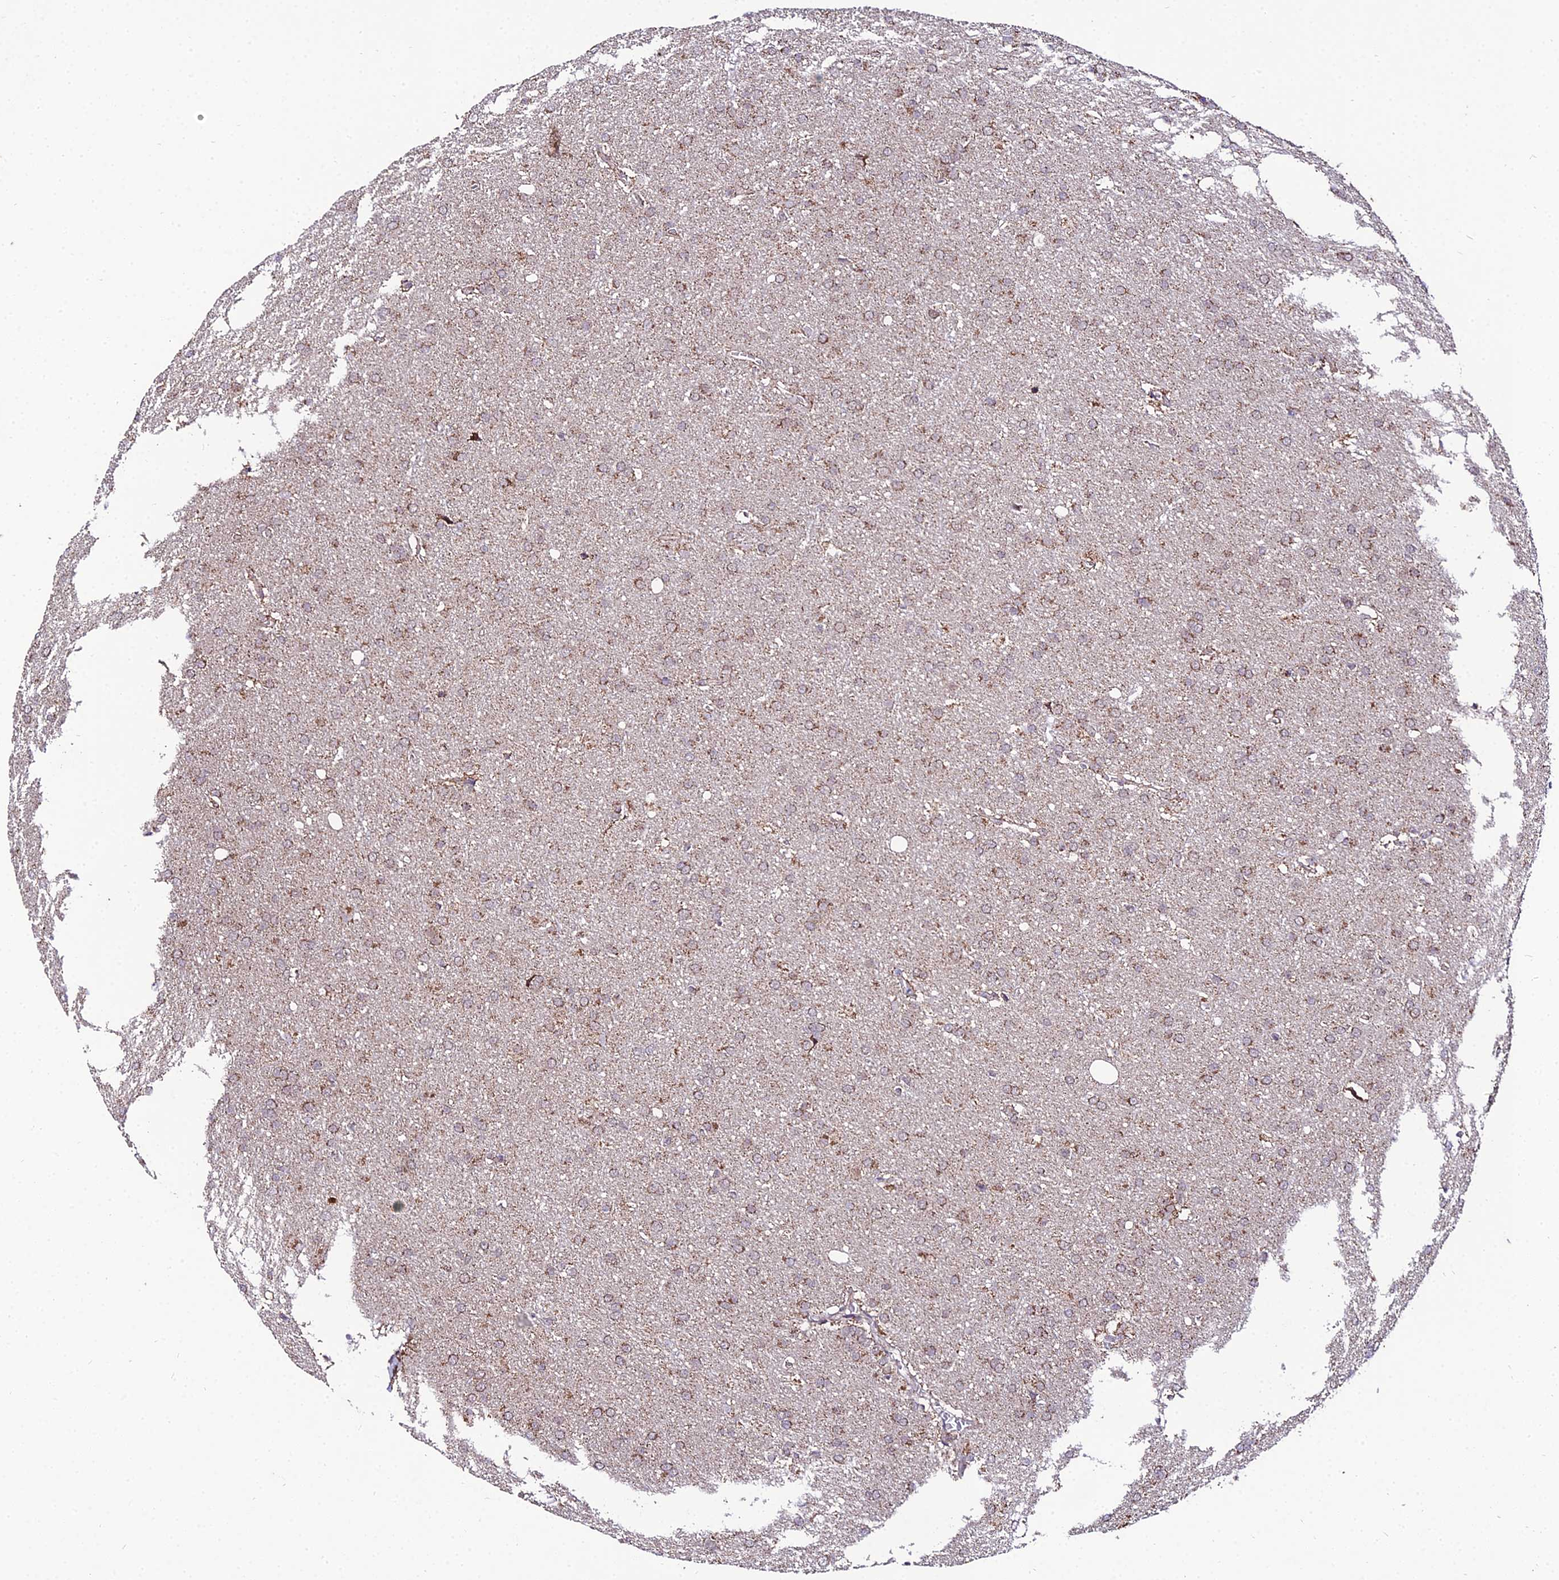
{"staining": {"intensity": "moderate", "quantity": ">75%", "location": "cytoplasmic/membranous"}, "tissue": "glioma", "cell_type": "Tumor cells", "image_type": "cancer", "snomed": [{"axis": "morphology", "description": "Glioma, malignant, Low grade"}, {"axis": "topography", "description": "Brain"}], "caption": "Brown immunohistochemical staining in glioma demonstrates moderate cytoplasmic/membranous staining in about >75% of tumor cells.", "gene": "PSMD2", "patient": {"sex": "female", "age": 32}}